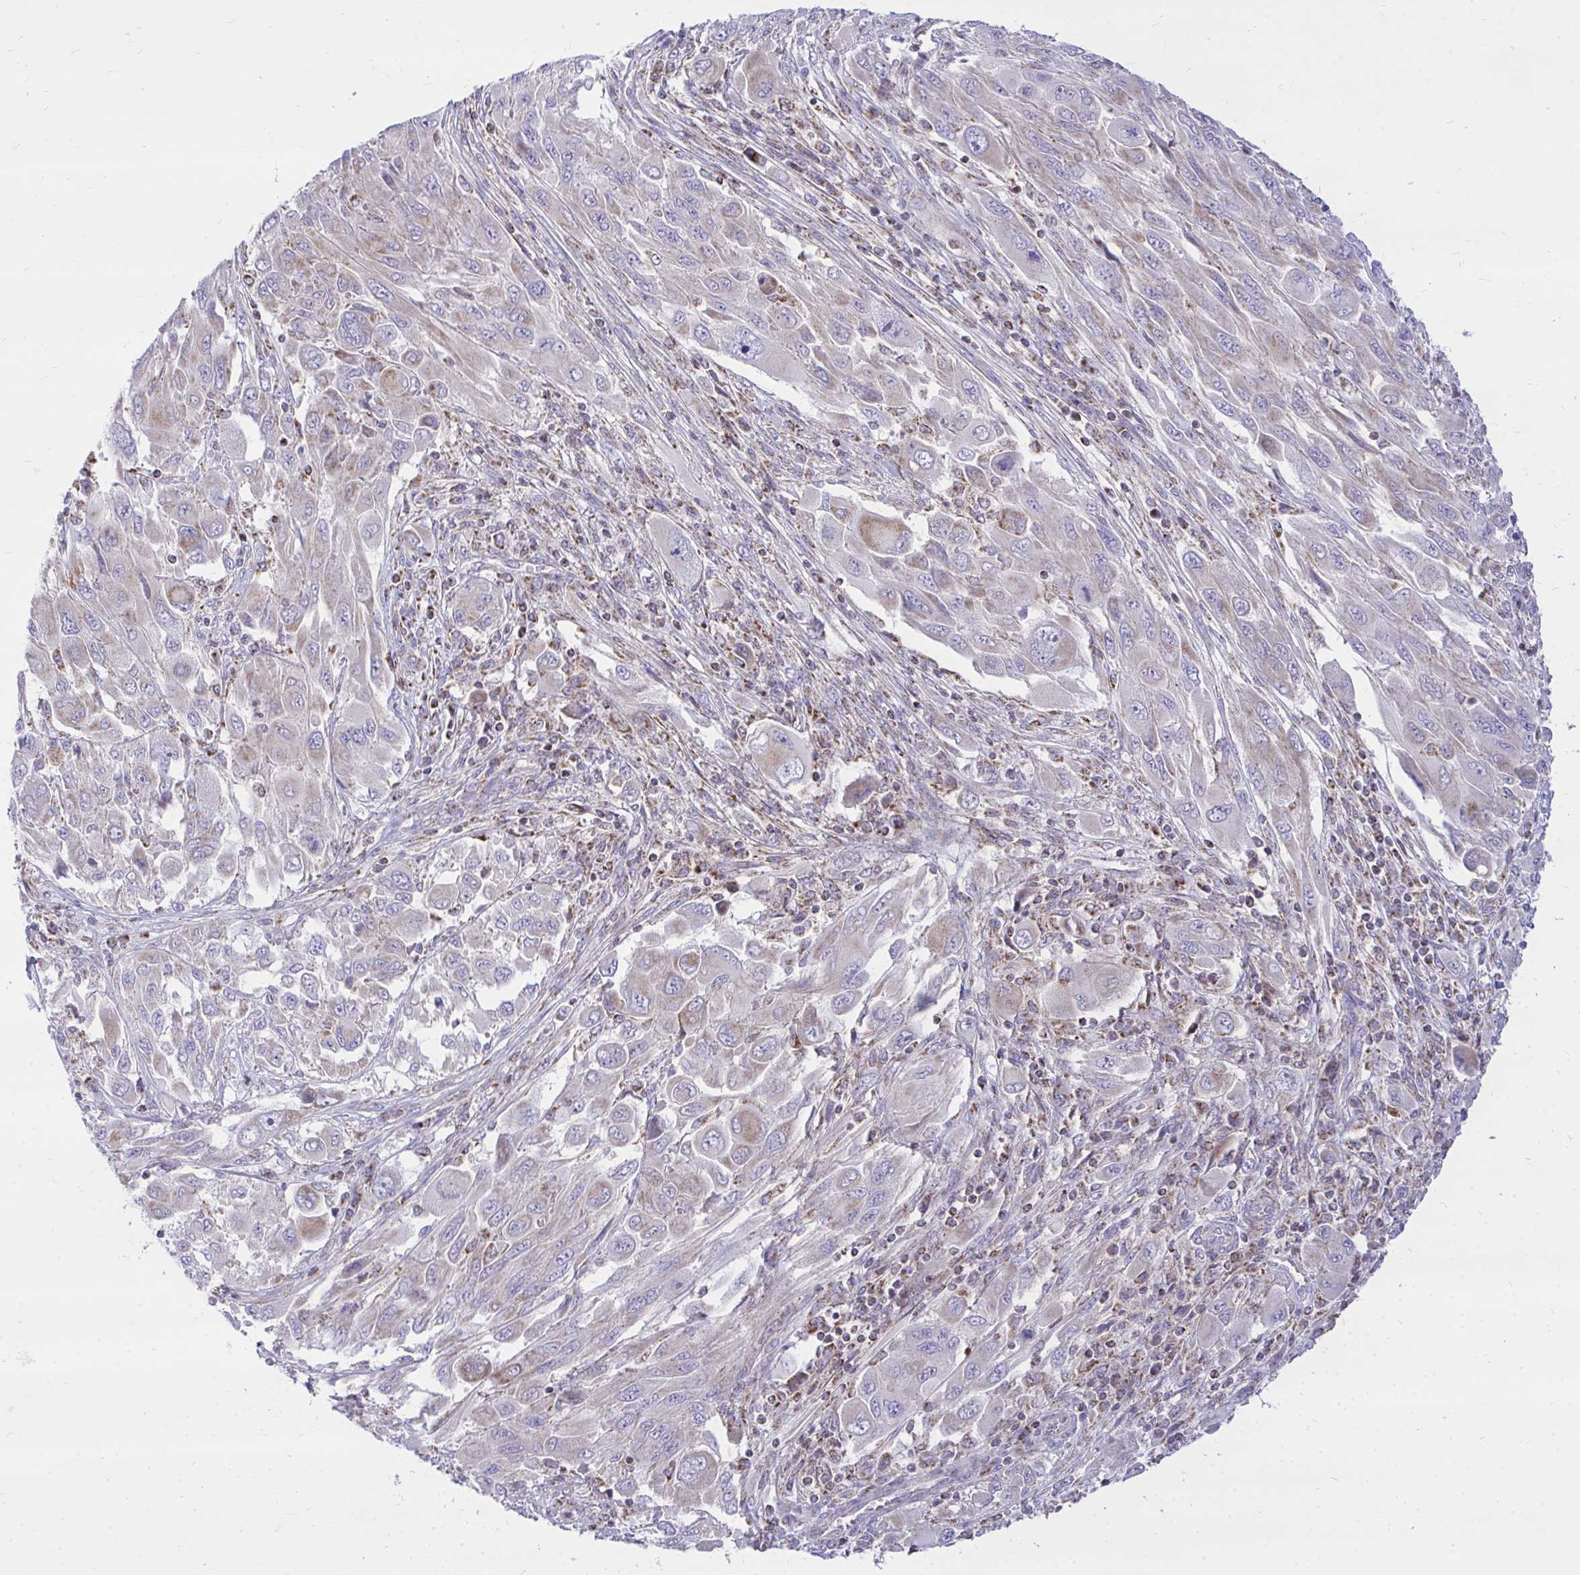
{"staining": {"intensity": "weak", "quantity": "<25%", "location": "cytoplasmic/membranous"}, "tissue": "melanoma", "cell_type": "Tumor cells", "image_type": "cancer", "snomed": [{"axis": "morphology", "description": "Malignant melanoma, NOS"}, {"axis": "topography", "description": "Skin"}], "caption": "Immunohistochemistry (IHC) micrograph of neoplastic tissue: melanoma stained with DAB (3,3'-diaminobenzidine) displays no significant protein positivity in tumor cells.", "gene": "SPTBN2", "patient": {"sex": "female", "age": 91}}